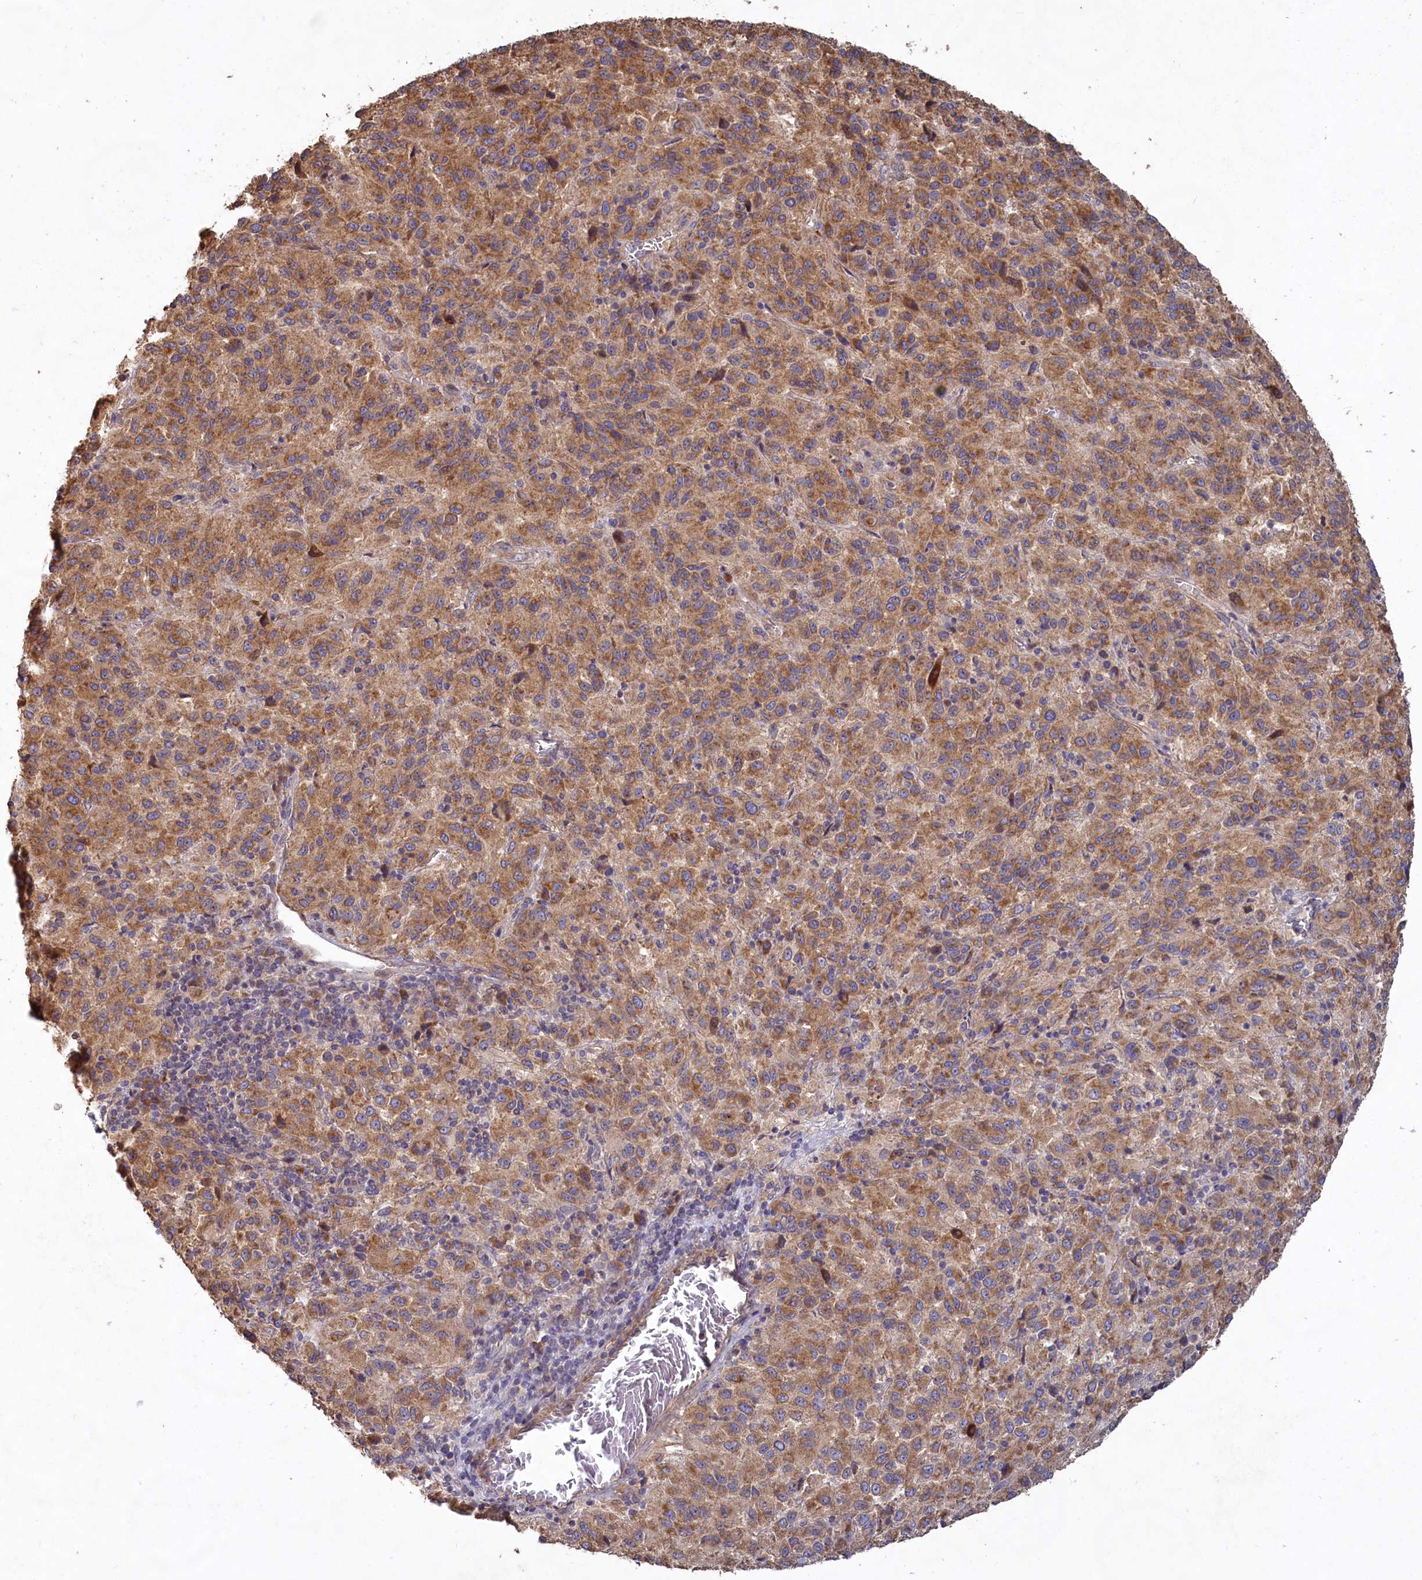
{"staining": {"intensity": "moderate", "quantity": ">75%", "location": "cytoplasmic/membranous"}, "tissue": "melanoma", "cell_type": "Tumor cells", "image_type": "cancer", "snomed": [{"axis": "morphology", "description": "Malignant melanoma, Metastatic site"}, {"axis": "topography", "description": "Lung"}], "caption": "Protein staining of melanoma tissue displays moderate cytoplasmic/membranous positivity in approximately >75% of tumor cells.", "gene": "FUNDC1", "patient": {"sex": "male", "age": 64}}